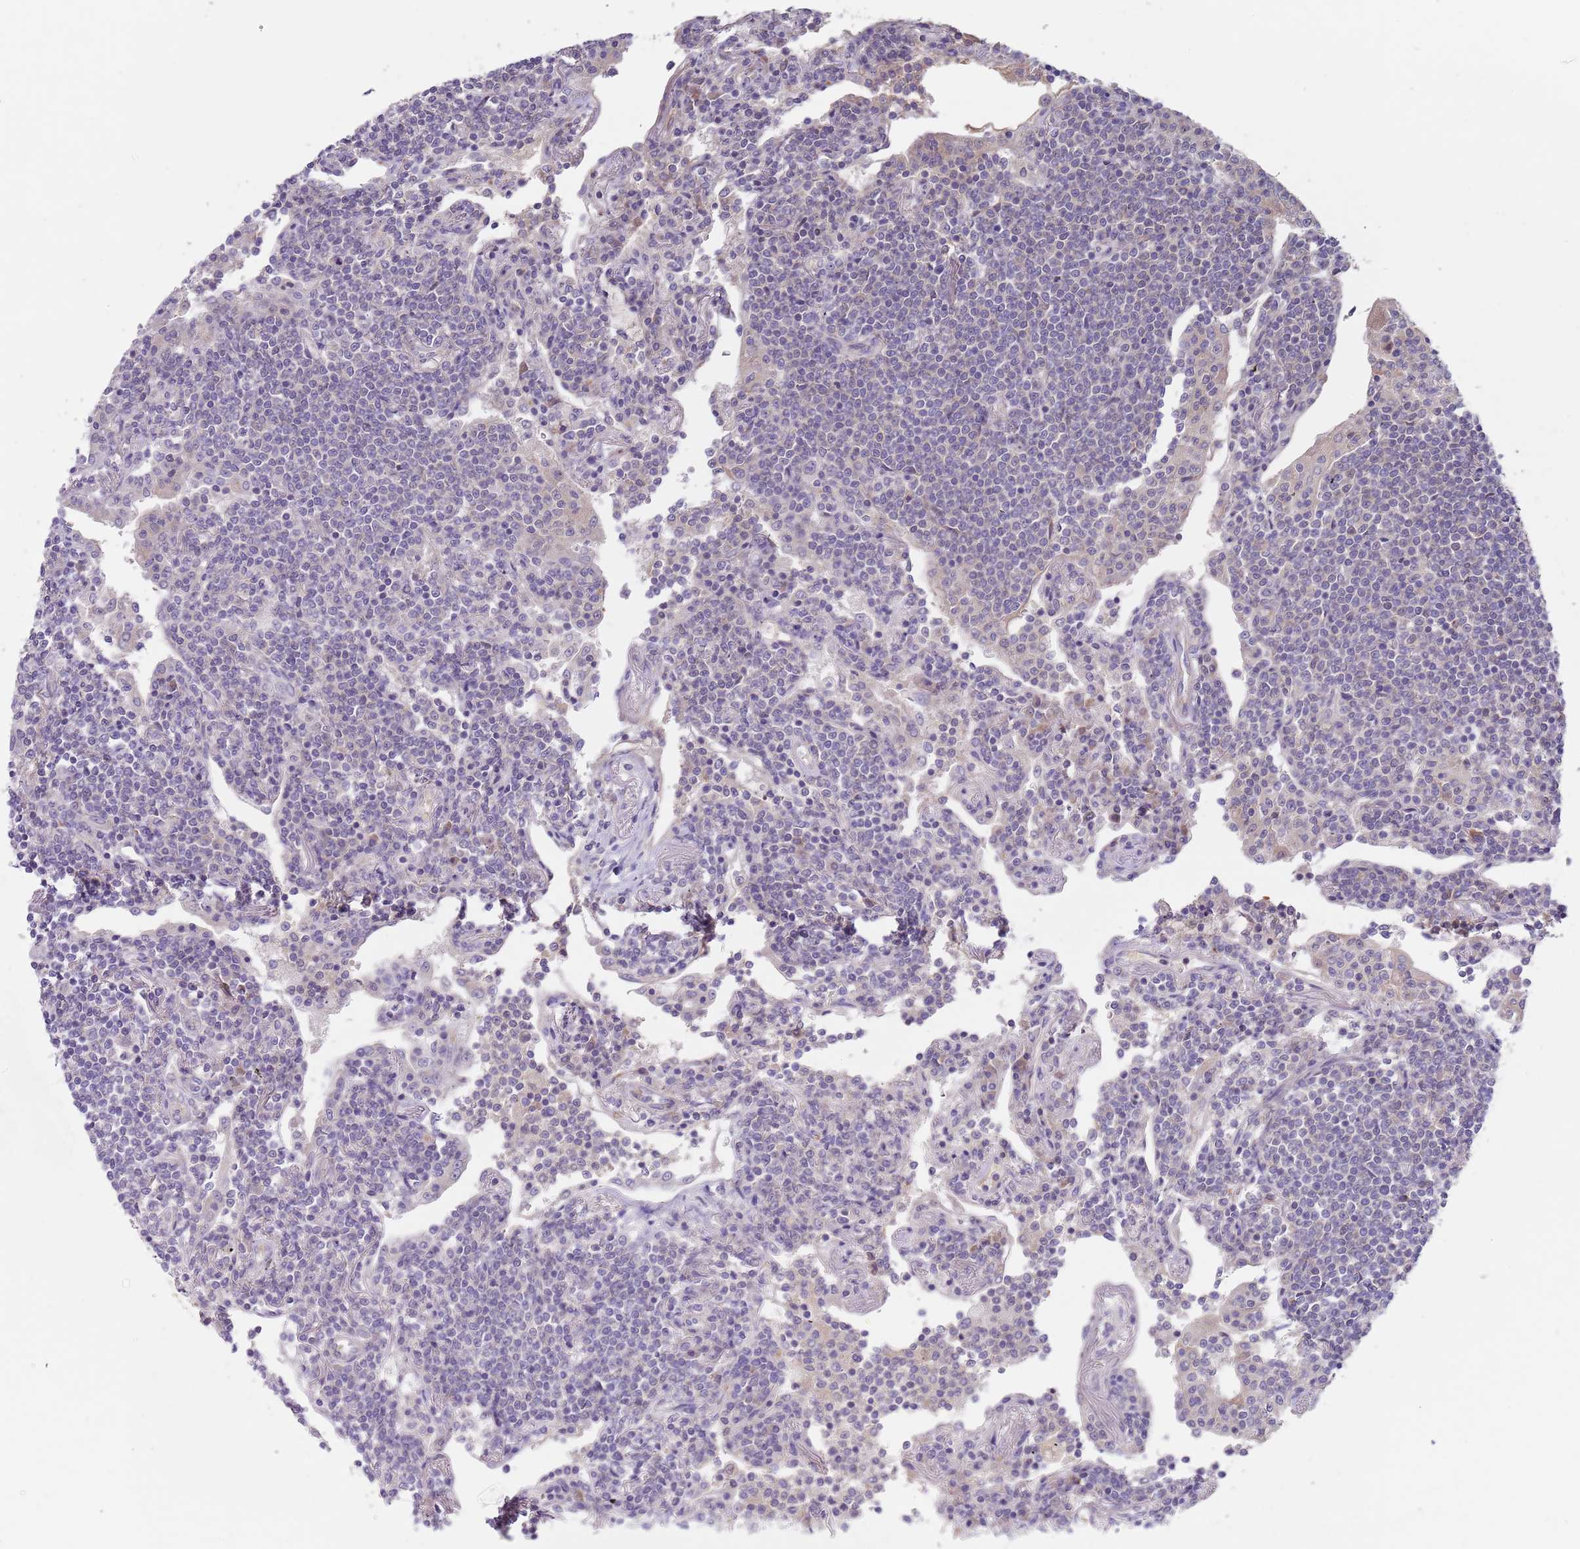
{"staining": {"intensity": "negative", "quantity": "none", "location": "none"}, "tissue": "lymphoma", "cell_type": "Tumor cells", "image_type": "cancer", "snomed": [{"axis": "morphology", "description": "Malignant lymphoma, non-Hodgkin's type, Low grade"}, {"axis": "topography", "description": "Lung"}], "caption": "High power microscopy histopathology image of an immunohistochemistry (IHC) photomicrograph of lymphoma, revealing no significant expression in tumor cells. Brightfield microscopy of IHC stained with DAB (3,3'-diaminobenzidine) (brown) and hematoxylin (blue), captured at high magnification.", "gene": "PRAC1", "patient": {"sex": "female", "age": 71}}